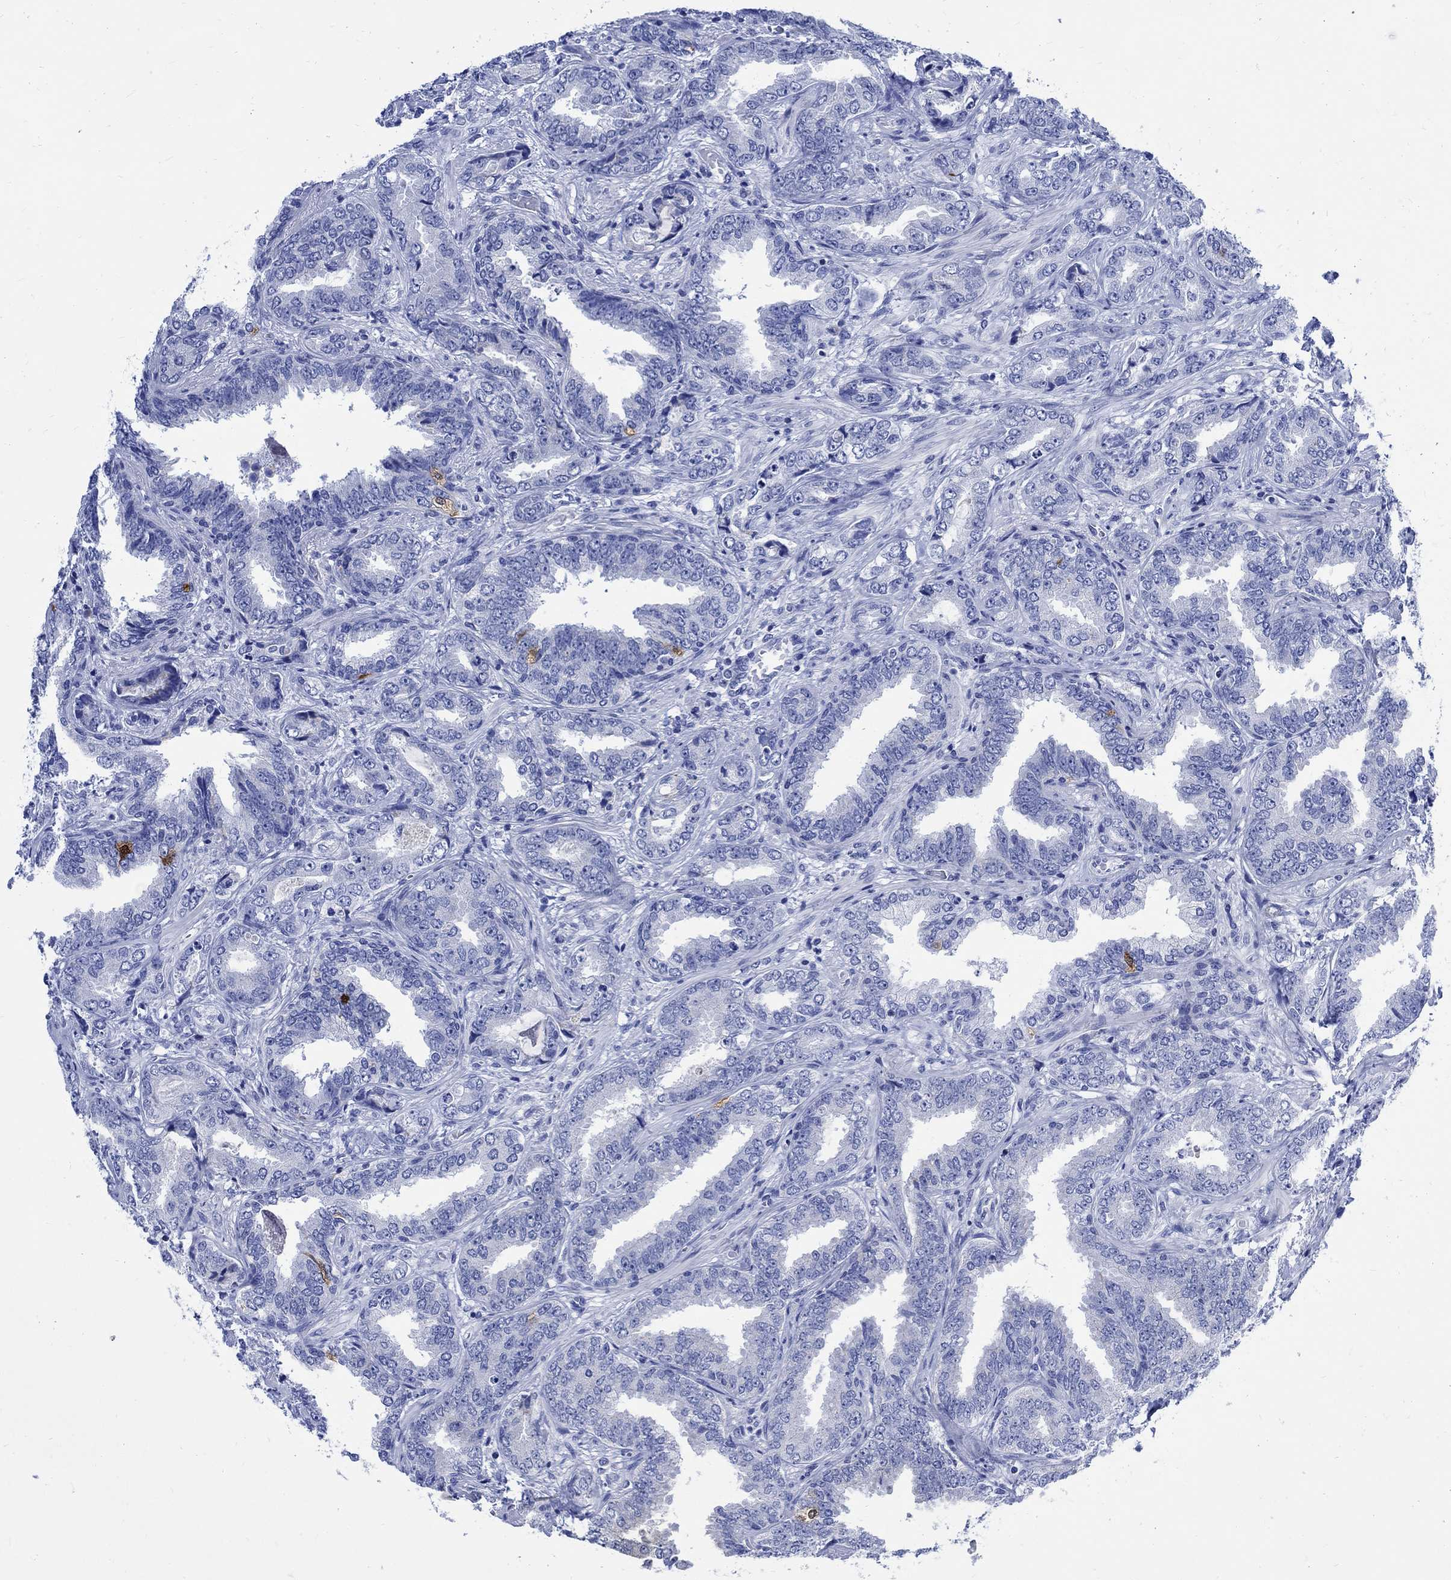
{"staining": {"intensity": "negative", "quantity": "none", "location": "none"}, "tissue": "prostate cancer", "cell_type": "Tumor cells", "image_type": "cancer", "snomed": [{"axis": "morphology", "description": "Adenocarcinoma, Low grade"}, {"axis": "topography", "description": "Prostate"}], "caption": "Low-grade adenocarcinoma (prostate) stained for a protein using immunohistochemistry (IHC) shows no staining tumor cells.", "gene": "CPLX2", "patient": {"sex": "male", "age": 68}}